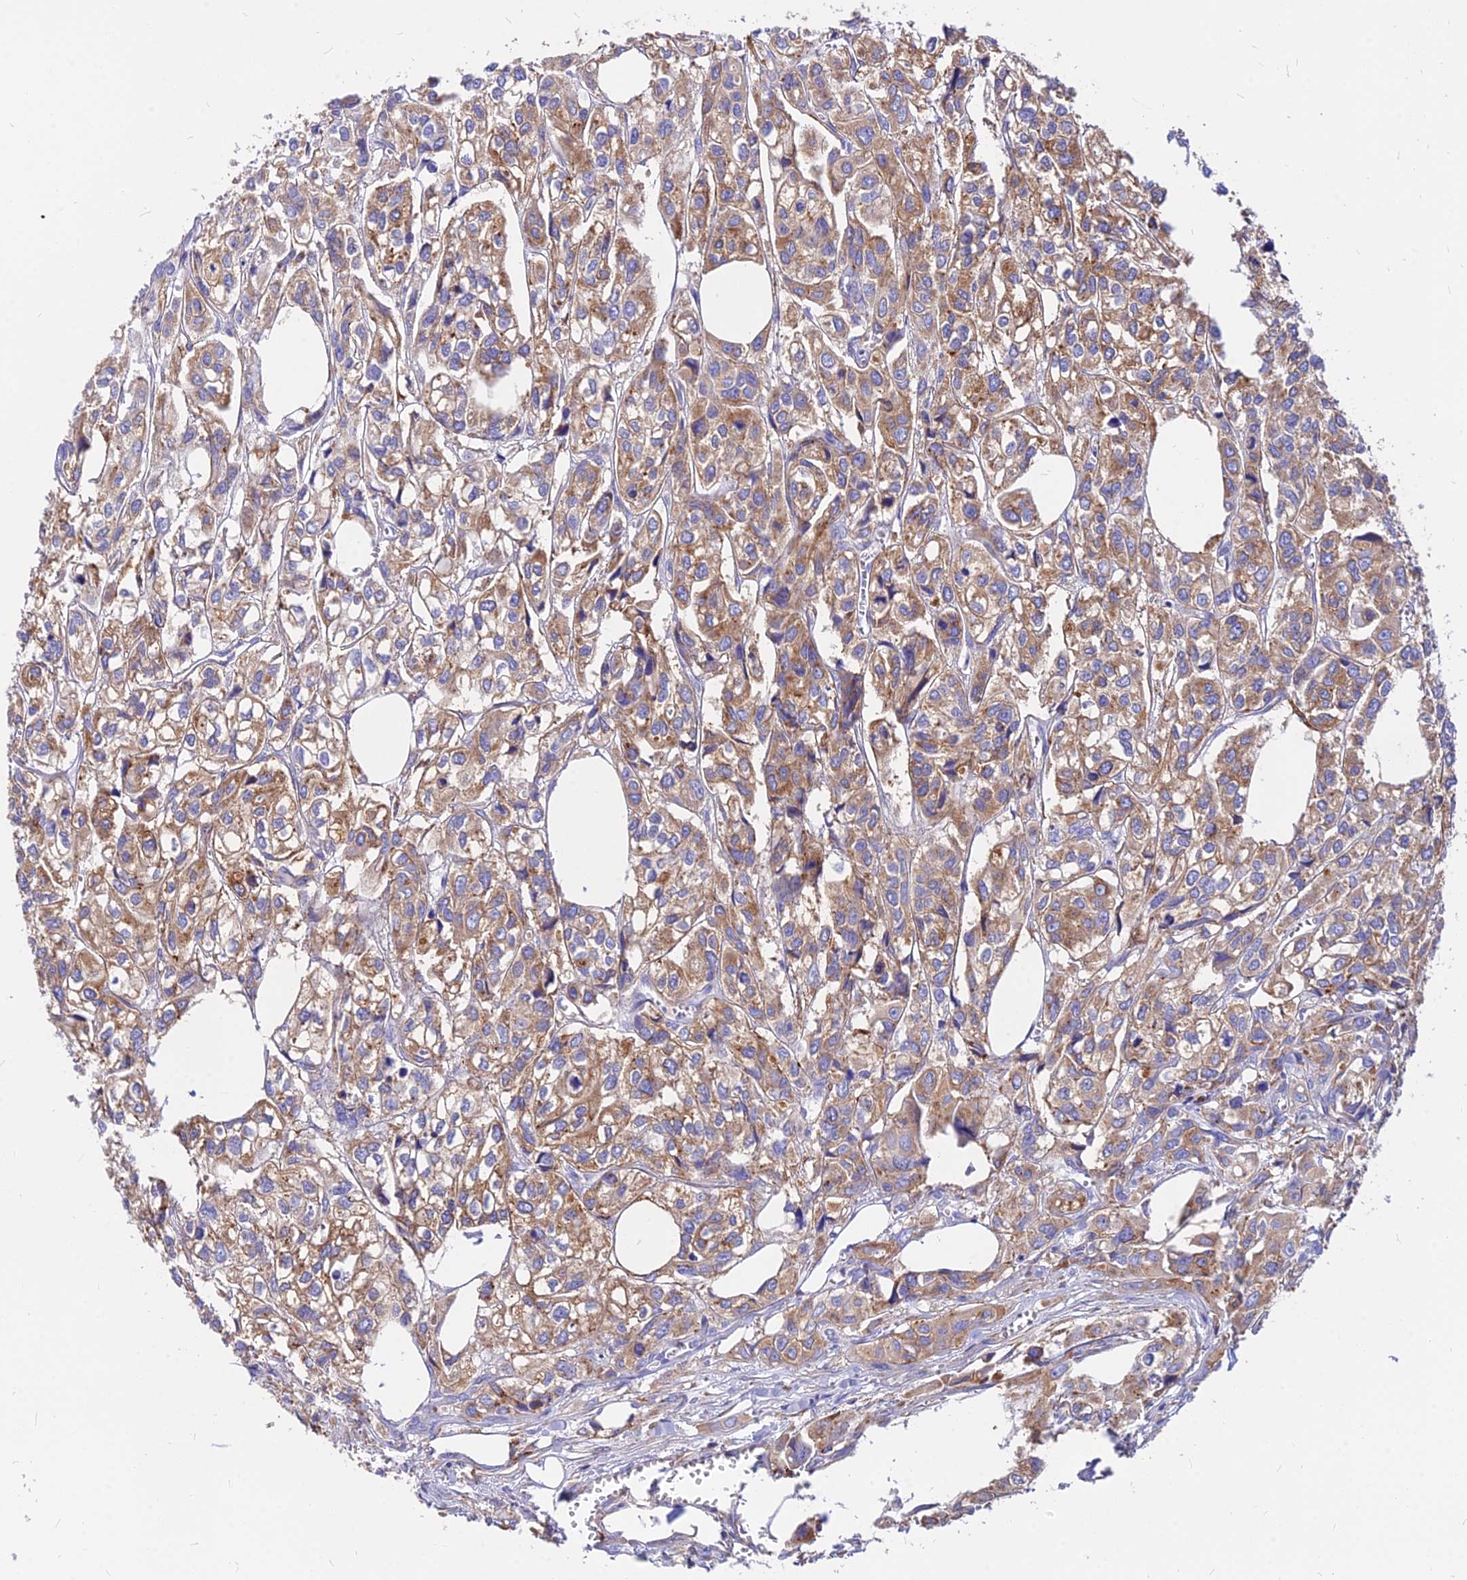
{"staining": {"intensity": "moderate", "quantity": ">75%", "location": "cytoplasmic/membranous"}, "tissue": "urothelial cancer", "cell_type": "Tumor cells", "image_type": "cancer", "snomed": [{"axis": "morphology", "description": "Urothelial carcinoma, High grade"}, {"axis": "topography", "description": "Urinary bladder"}], "caption": "DAB (3,3'-diaminobenzidine) immunohistochemical staining of urothelial cancer exhibits moderate cytoplasmic/membranous protein positivity in approximately >75% of tumor cells.", "gene": "AGTRAP", "patient": {"sex": "male", "age": 67}}